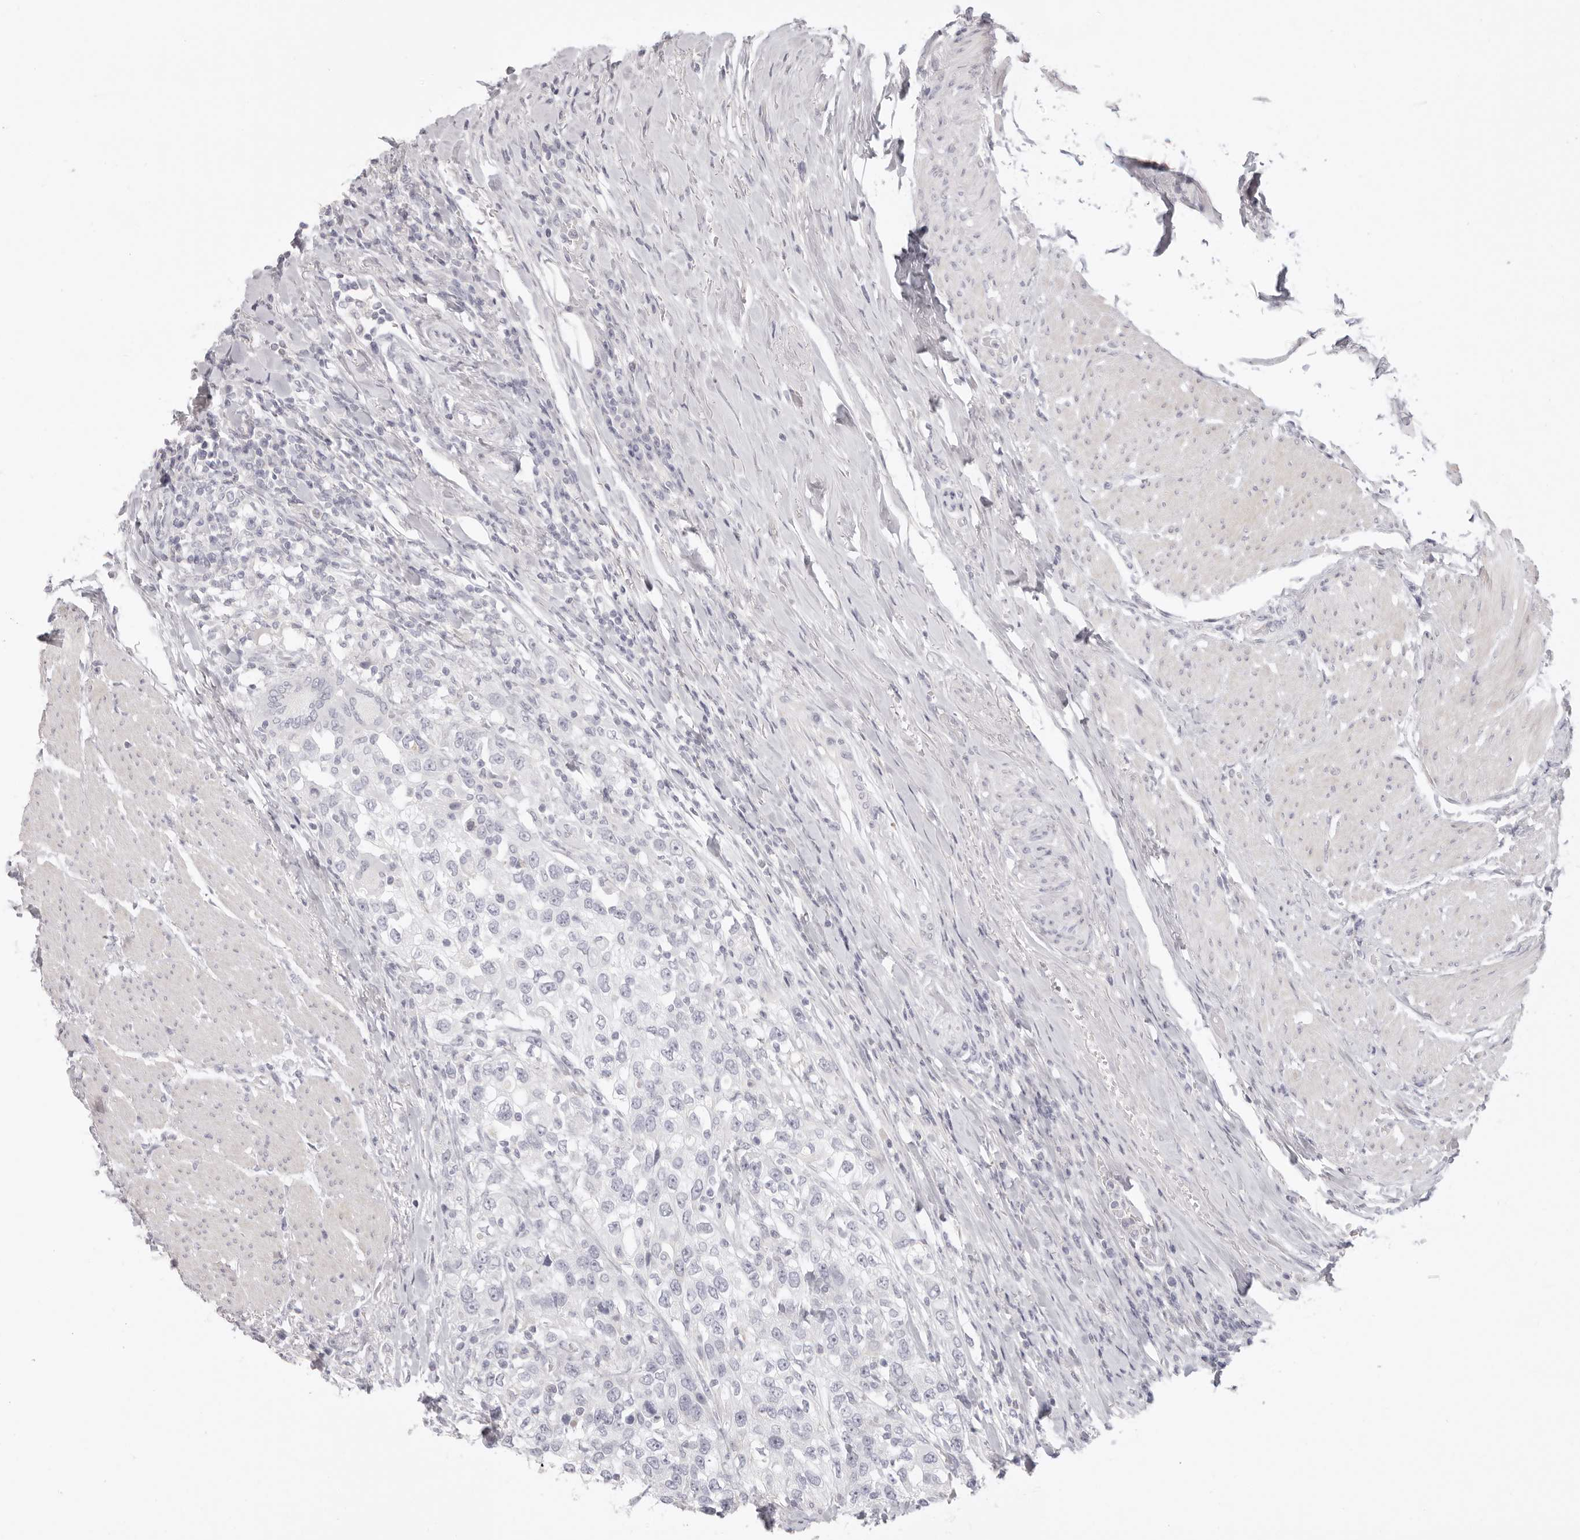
{"staining": {"intensity": "negative", "quantity": "none", "location": "none"}, "tissue": "urothelial cancer", "cell_type": "Tumor cells", "image_type": "cancer", "snomed": [{"axis": "morphology", "description": "Urothelial carcinoma, High grade"}, {"axis": "topography", "description": "Urinary bladder"}], "caption": "IHC of high-grade urothelial carcinoma reveals no staining in tumor cells.", "gene": "RXFP1", "patient": {"sex": "female", "age": 80}}